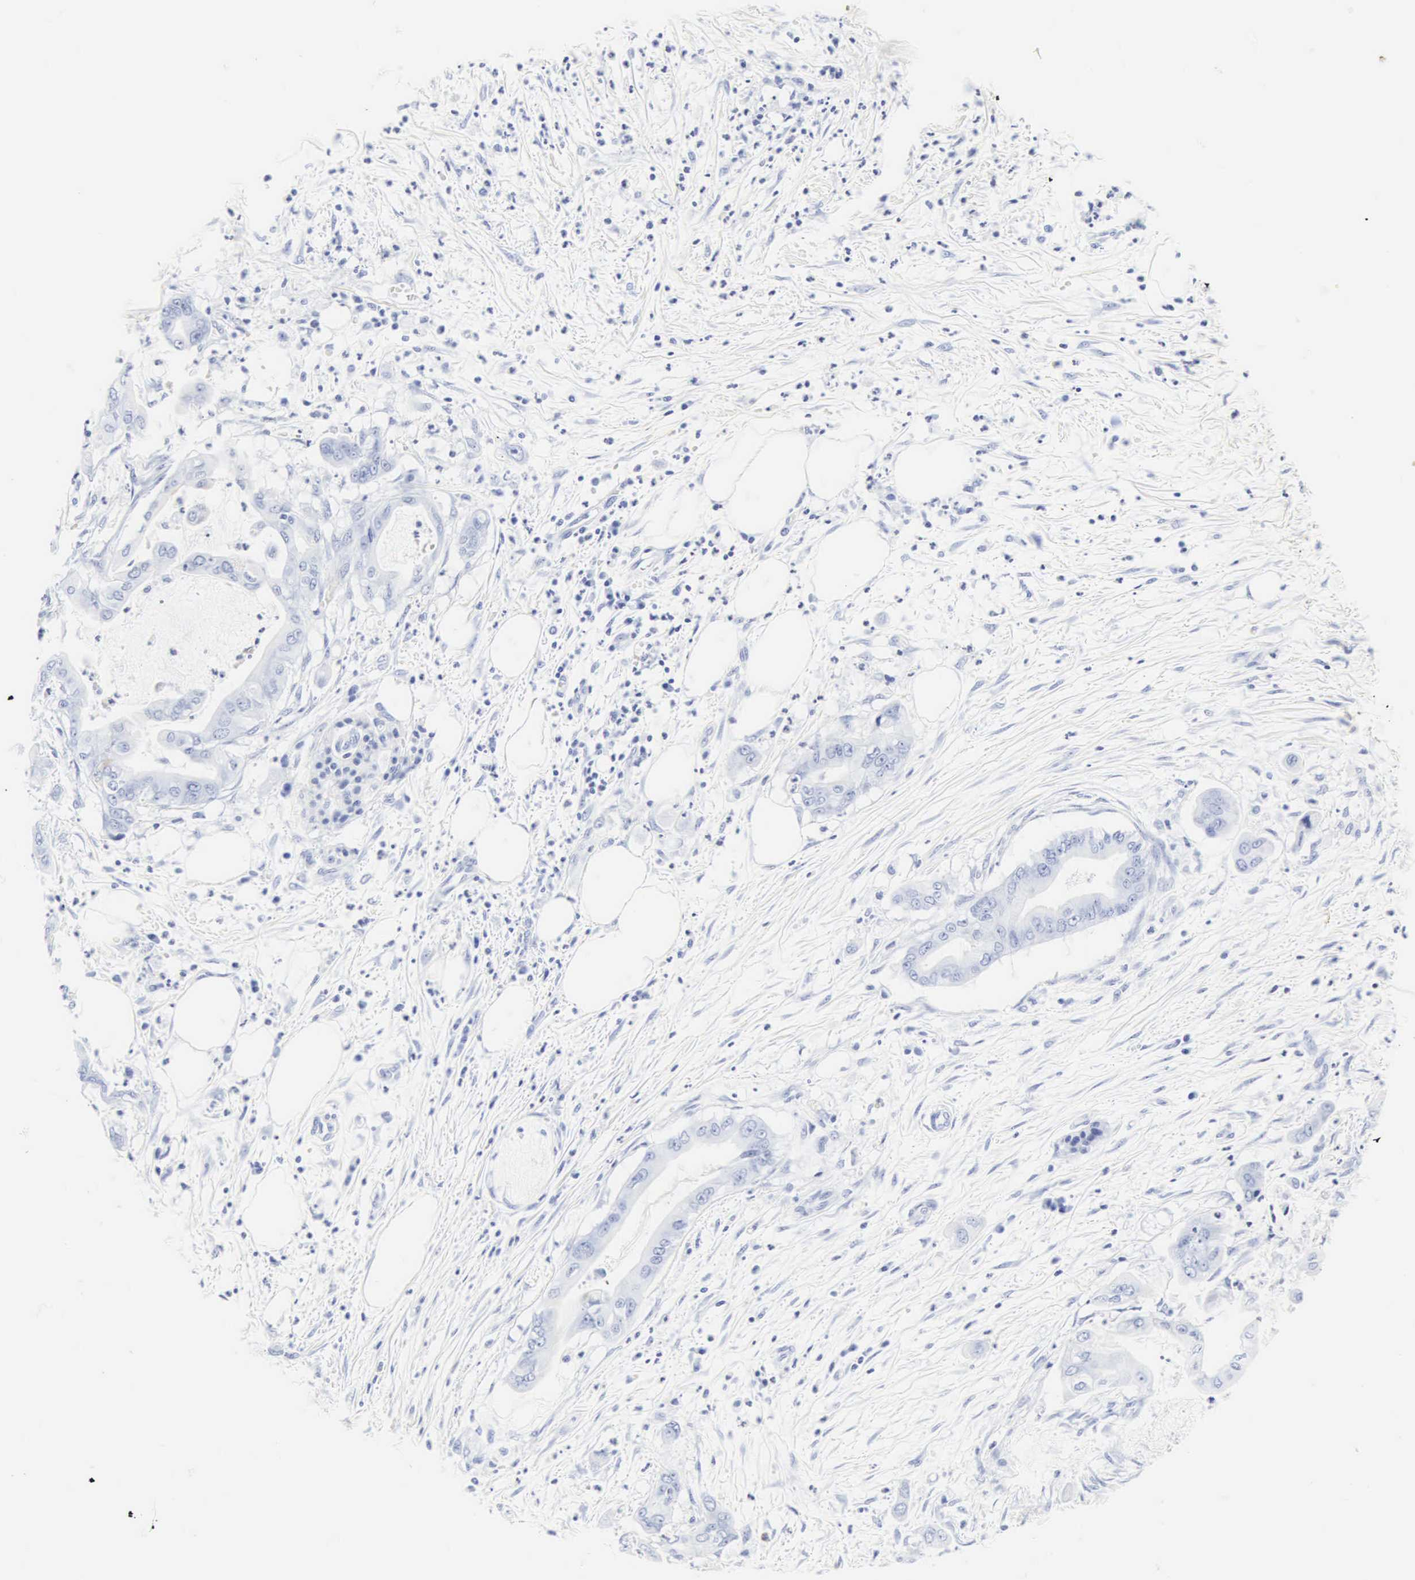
{"staining": {"intensity": "negative", "quantity": "none", "location": "none"}, "tissue": "pancreatic cancer", "cell_type": "Tumor cells", "image_type": "cancer", "snomed": [{"axis": "morphology", "description": "Adenocarcinoma, NOS"}, {"axis": "topography", "description": "Pancreas"}], "caption": "IHC photomicrograph of neoplastic tissue: pancreatic adenocarcinoma stained with DAB (3,3'-diaminobenzidine) displays no significant protein staining in tumor cells.", "gene": "CGB3", "patient": {"sex": "male", "age": 58}}